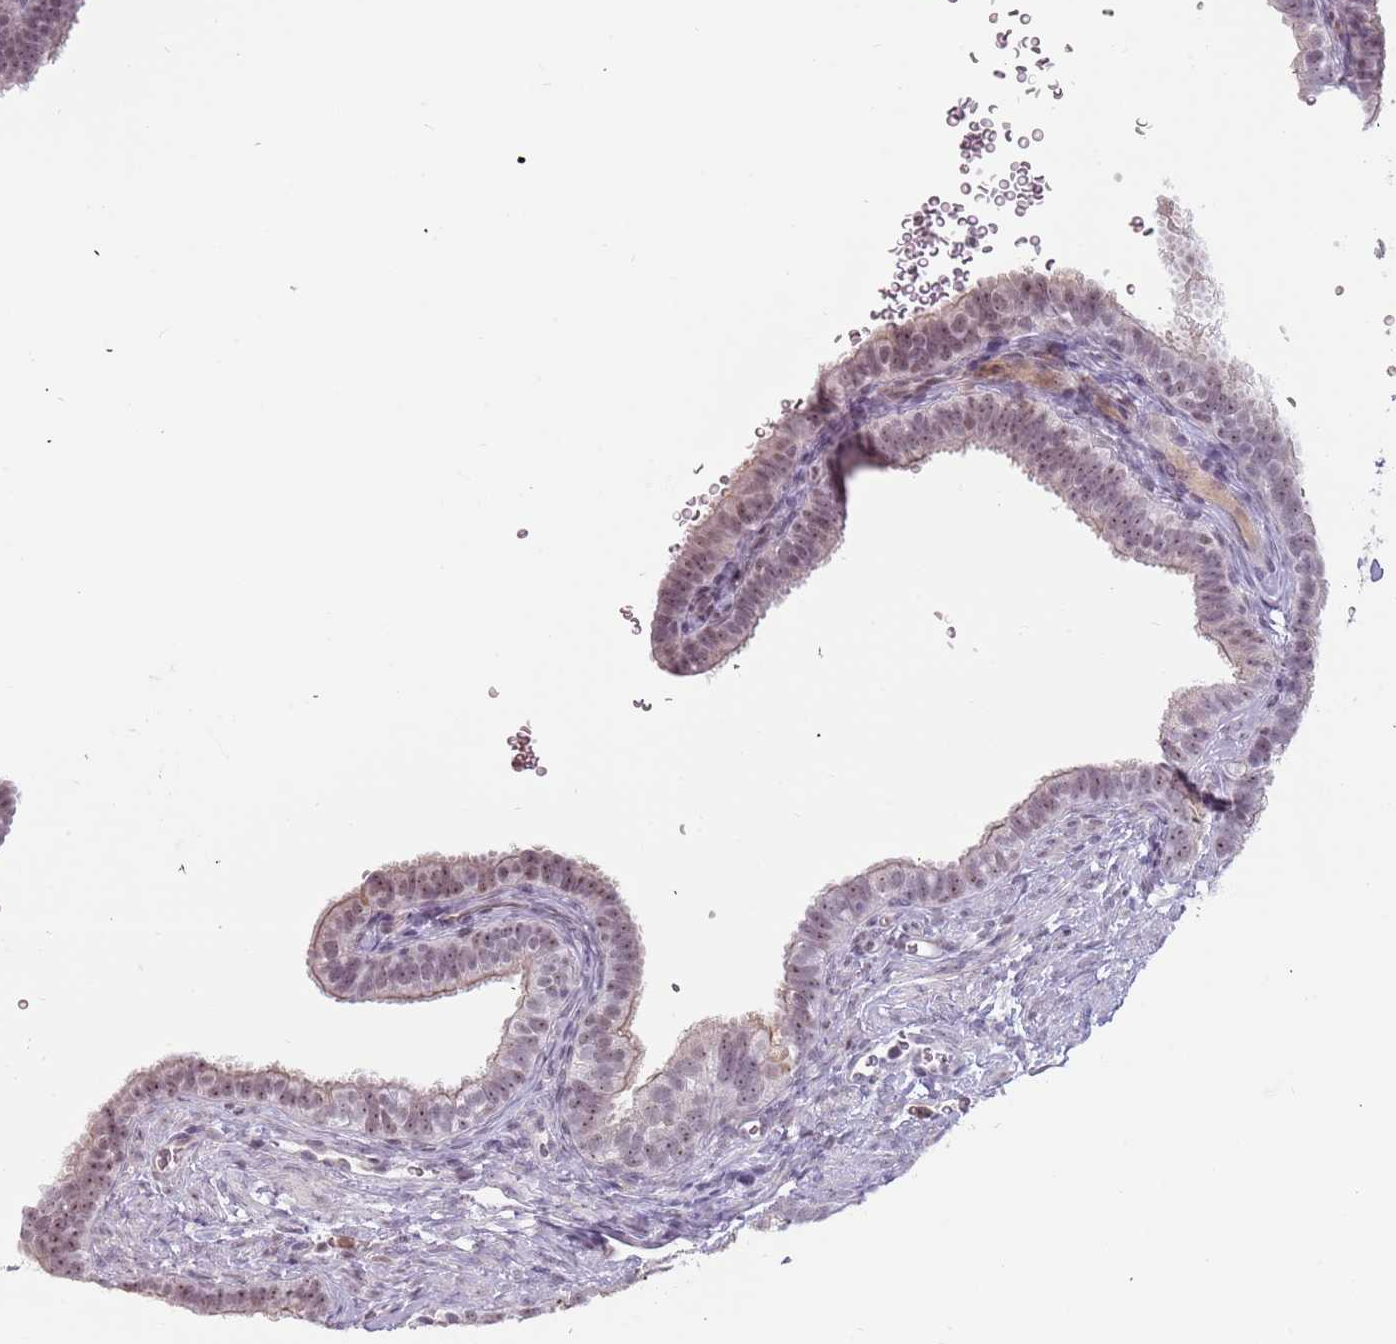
{"staining": {"intensity": "moderate", "quantity": "25%-75%", "location": "nuclear"}, "tissue": "fallopian tube", "cell_type": "Glandular cells", "image_type": "normal", "snomed": [{"axis": "morphology", "description": "Normal tissue, NOS"}, {"axis": "topography", "description": "Fallopian tube"}], "caption": "IHC of benign fallopian tube shows medium levels of moderate nuclear positivity in about 25%-75% of glandular cells.", "gene": "REXO4", "patient": {"sex": "female", "age": 41}}